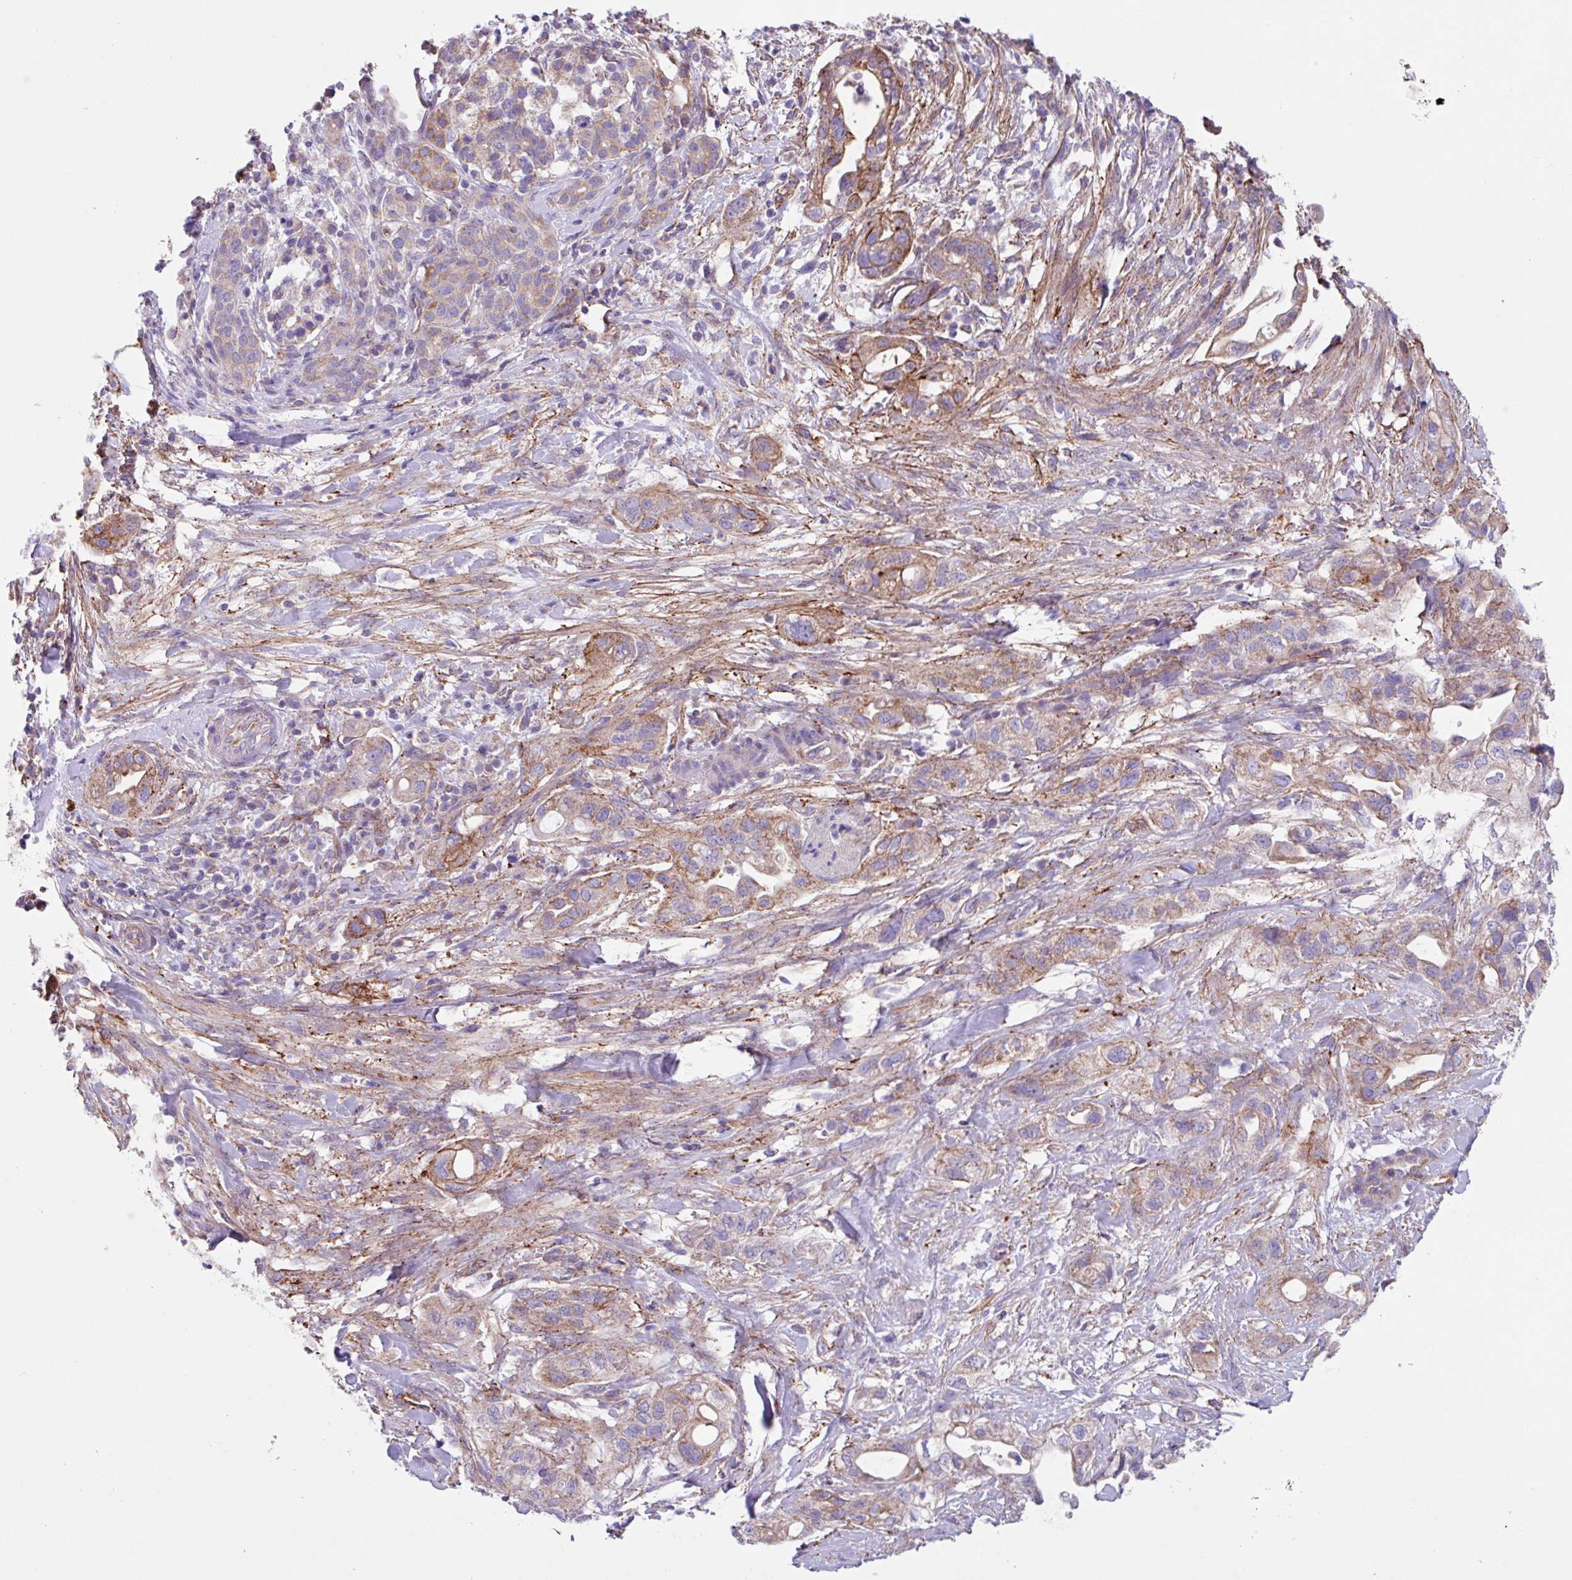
{"staining": {"intensity": "moderate", "quantity": "<25%", "location": "cytoplasmic/membranous"}, "tissue": "pancreatic cancer", "cell_type": "Tumor cells", "image_type": "cancer", "snomed": [{"axis": "morphology", "description": "Adenocarcinoma, NOS"}, {"axis": "topography", "description": "Pancreas"}], "caption": "Tumor cells exhibit moderate cytoplasmic/membranous positivity in about <25% of cells in adenocarcinoma (pancreatic).", "gene": "OTULIN", "patient": {"sex": "male", "age": 44}}